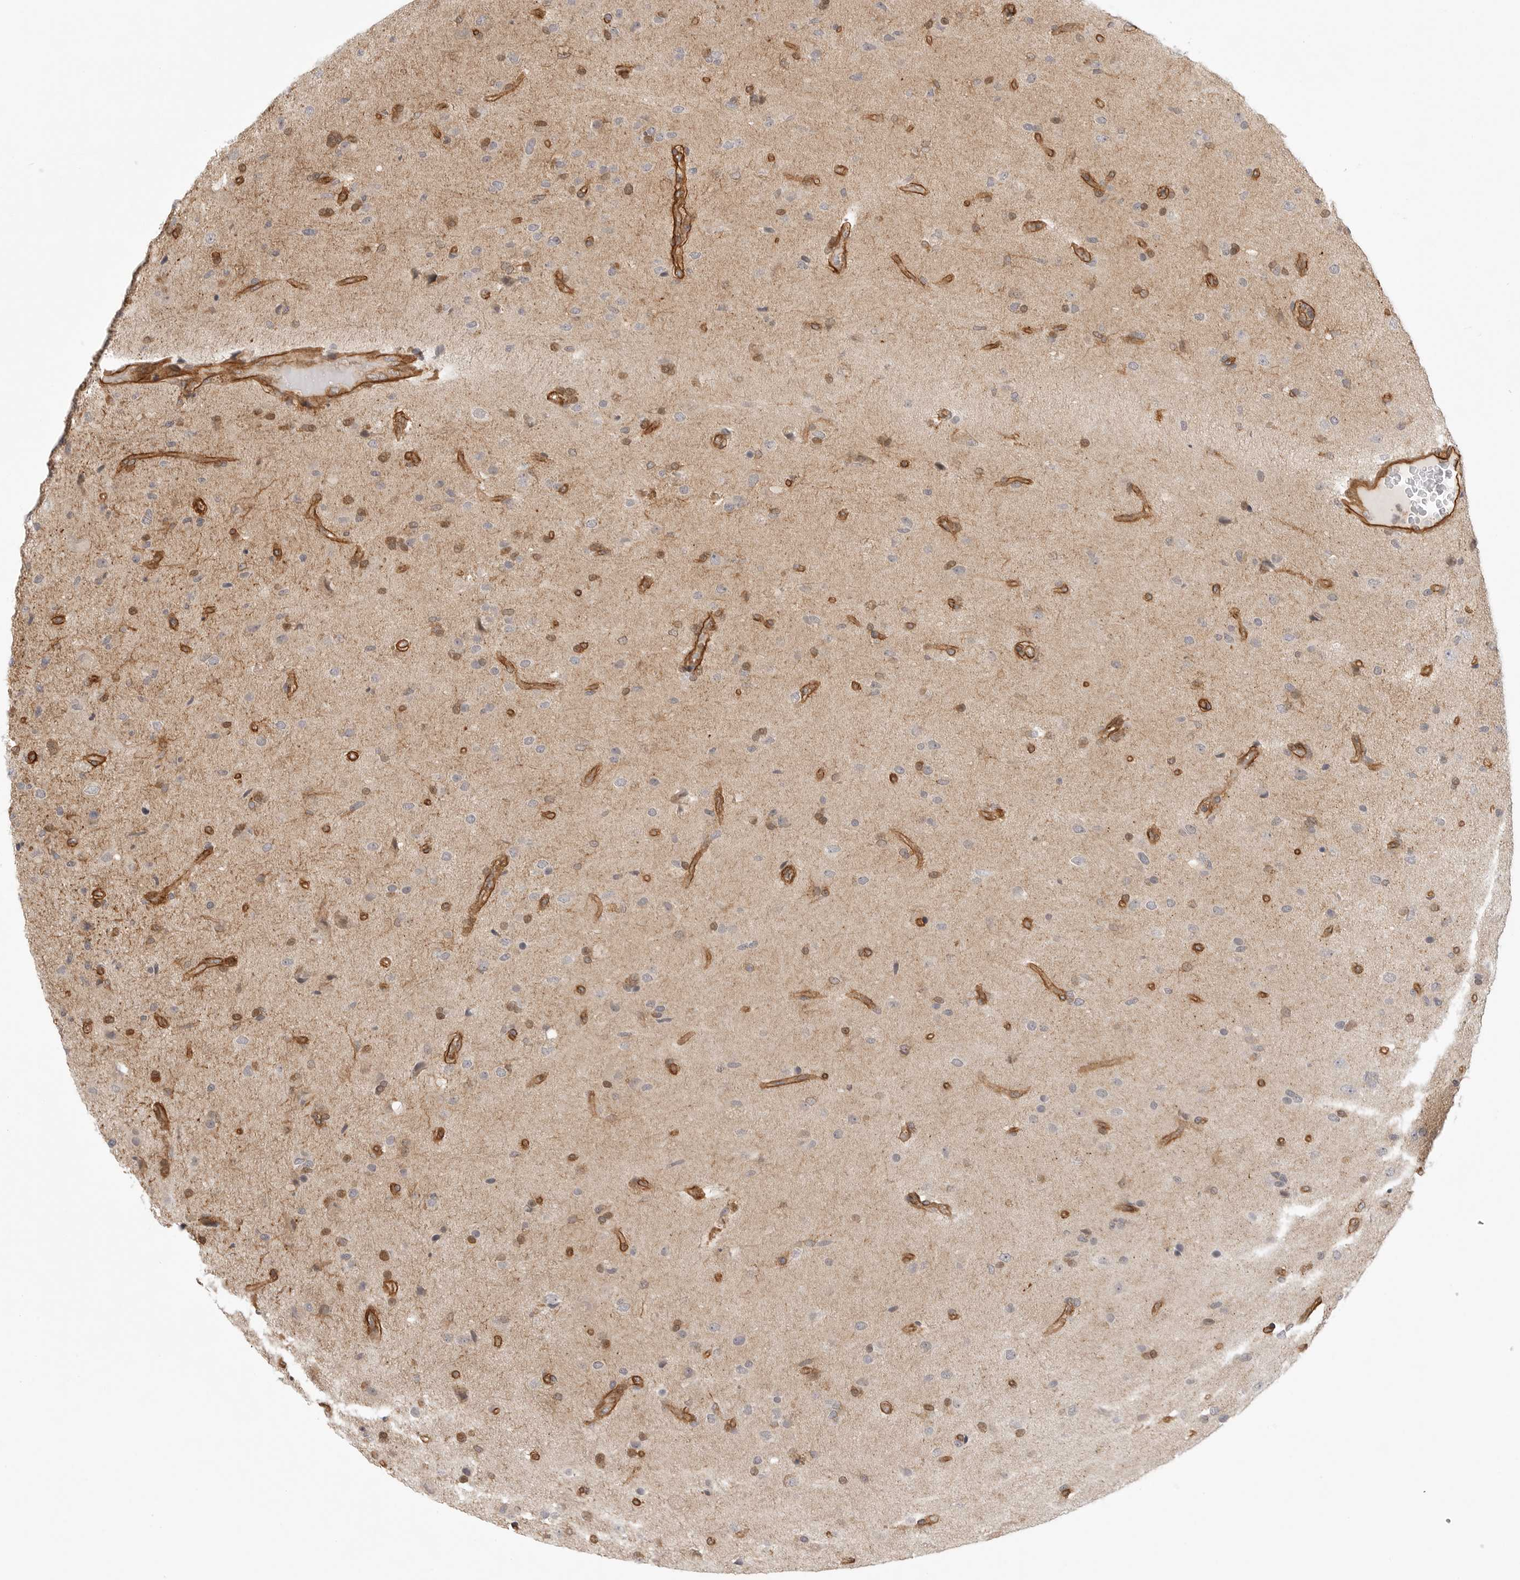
{"staining": {"intensity": "moderate", "quantity": "<25%", "location": "nuclear"}, "tissue": "glioma", "cell_type": "Tumor cells", "image_type": "cancer", "snomed": [{"axis": "morphology", "description": "Glioma, malignant, High grade"}, {"axis": "topography", "description": "Brain"}], "caption": "Immunohistochemistry staining of malignant glioma (high-grade), which demonstrates low levels of moderate nuclear expression in about <25% of tumor cells indicating moderate nuclear protein positivity. The staining was performed using DAB (3,3'-diaminobenzidine) (brown) for protein detection and nuclei were counterstained in hematoxylin (blue).", "gene": "ATOH7", "patient": {"sex": "male", "age": 72}}